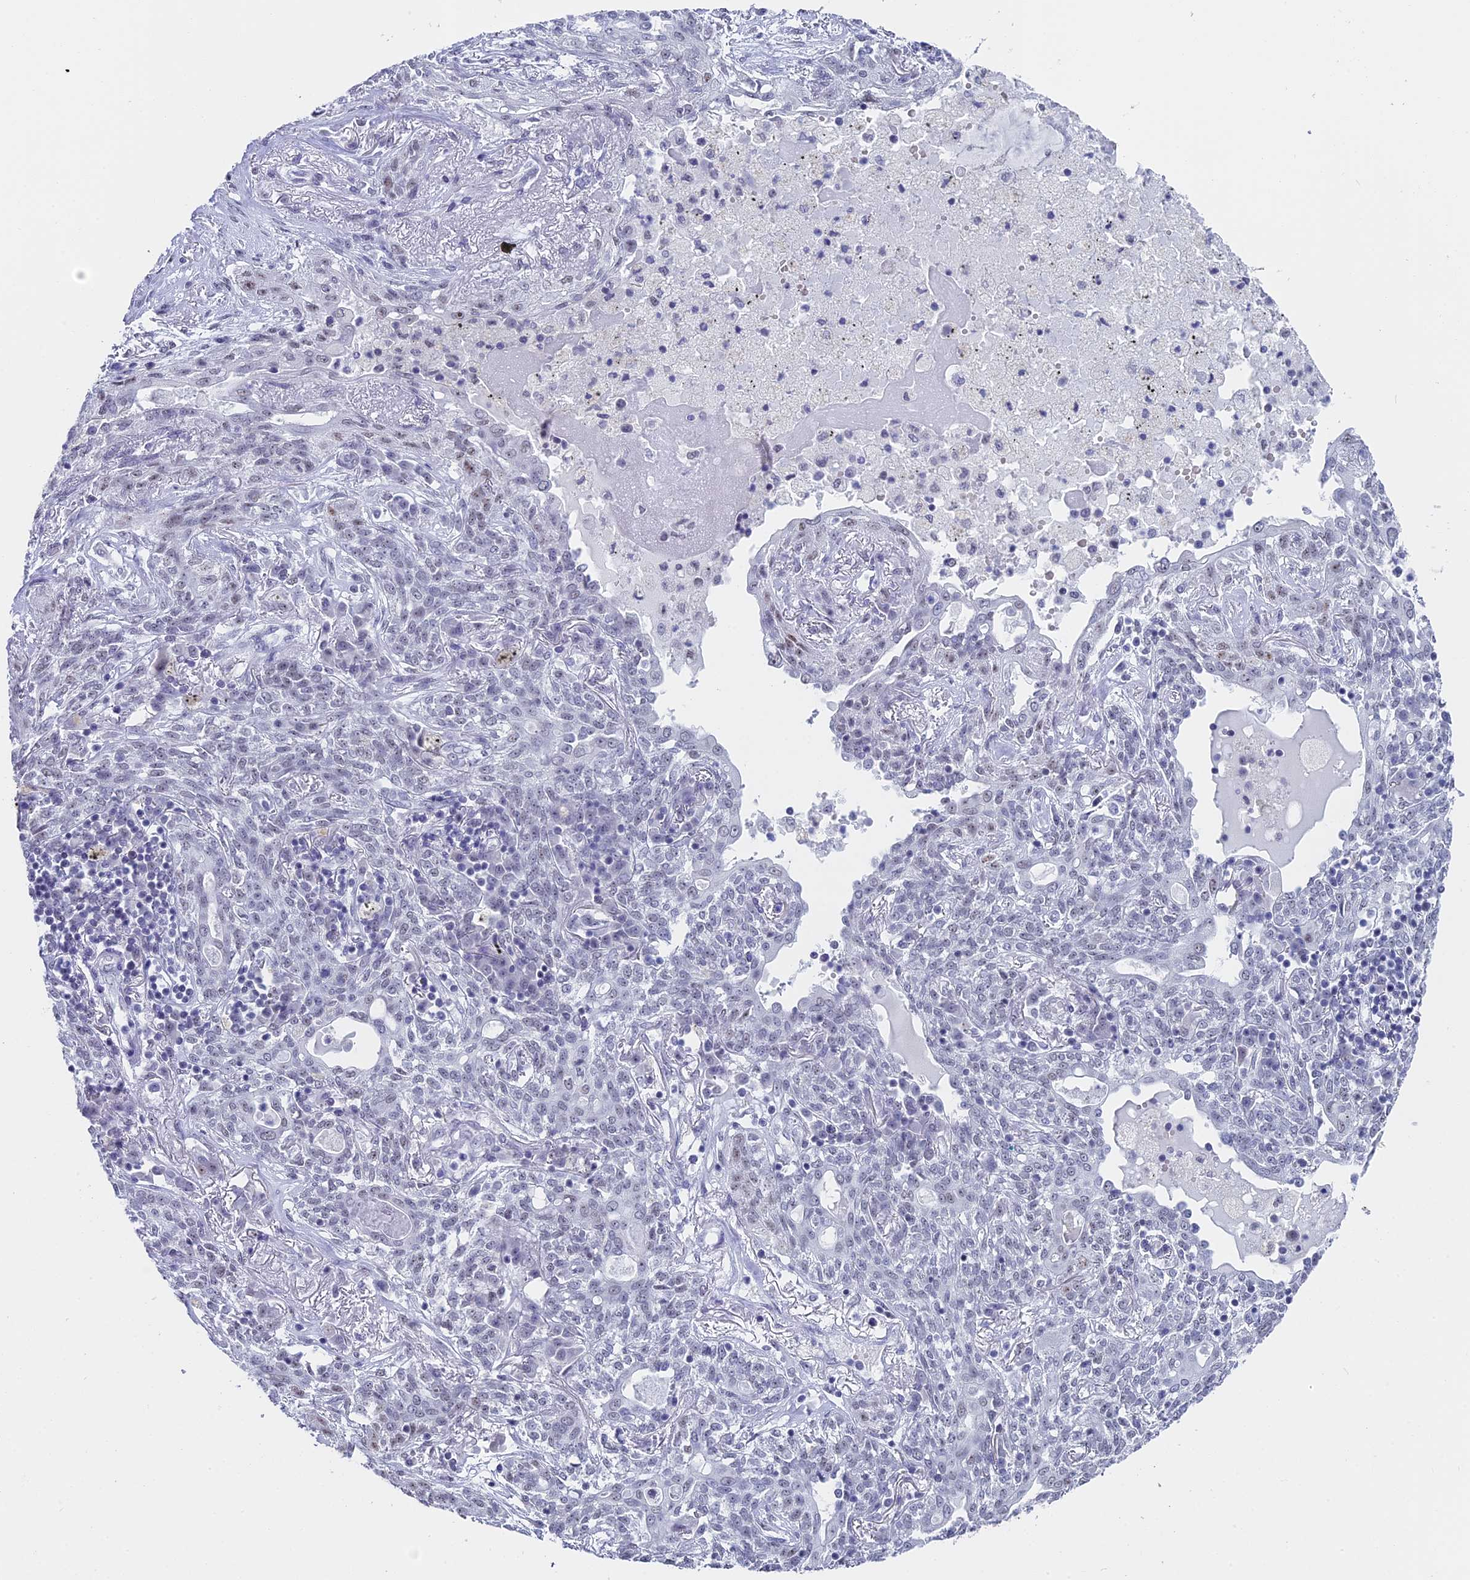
{"staining": {"intensity": "negative", "quantity": "none", "location": "none"}, "tissue": "lung cancer", "cell_type": "Tumor cells", "image_type": "cancer", "snomed": [{"axis": "morphology", "description": "Squamous cell carcinoma, NOS"}, {"axis": "topography", "description": "Lung"}], "caption": "Protein analysis of lung cancer exhibits no significant staining in tumor cells.", "gene": "CD2BP2", "patient": {"sex": "female", "age": 70}}